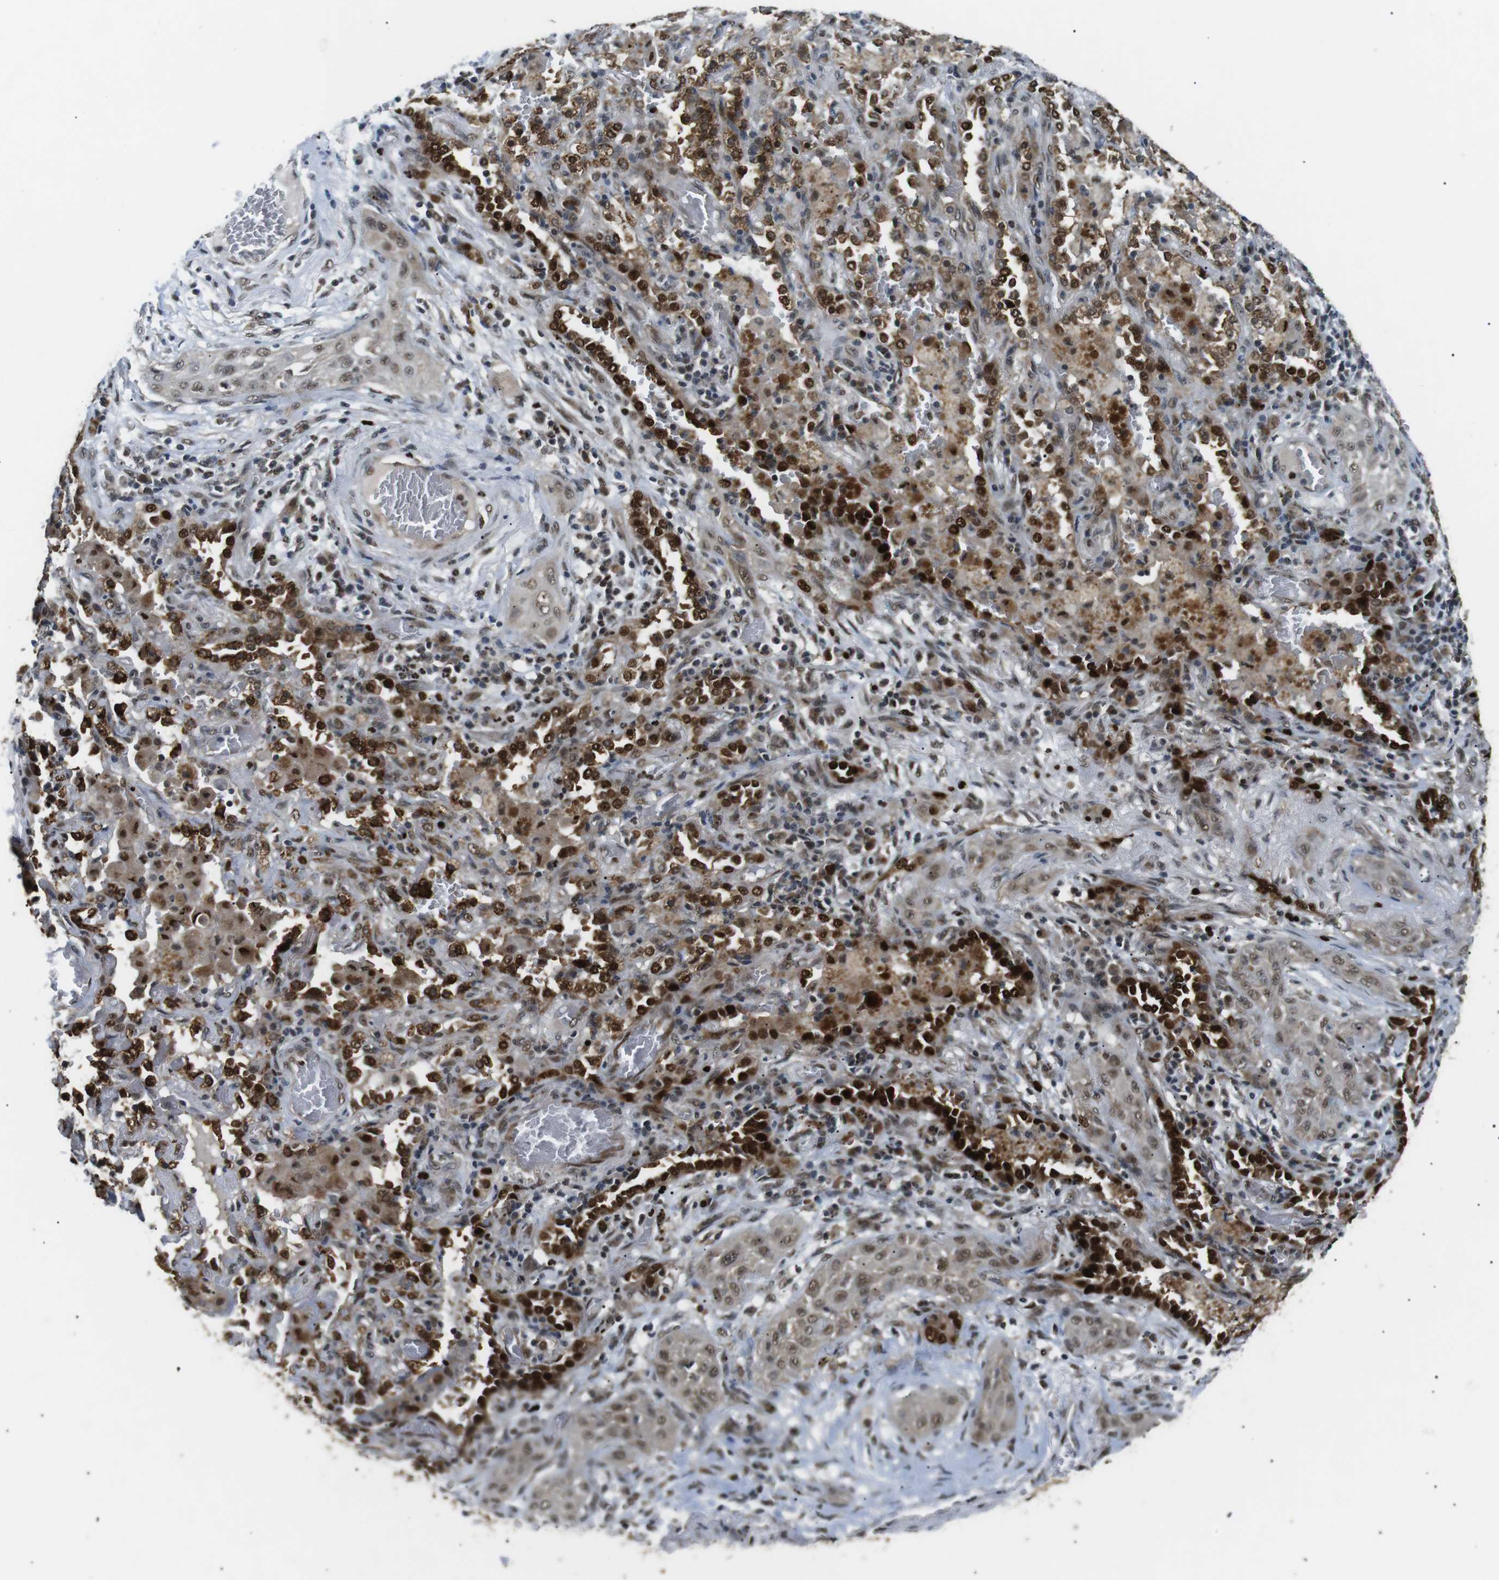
{"staining": {"intensity": "strong", "quantity": ">75%", "location": "cytoplasmic/membranous,nuclear"}, "tissue": "lung cancer", "cell_type": "Tumor cells", "image_type": "cancer", "snomed": [{"axis": "morphology", "description": "Squamous cell carcinoma, NOS"}, {"axis": "topography", "description": "Lung"}], "caption": "A high-resolution histopathology image shows IHC staining of lung cancer (squamous cell carcinoma), which demonstrates strong cytoplasmic/membranous and nuclear positivity in approximately >75% of tumor cells.", "gene": "ORAI3", "patient": {"sex": "female", "age": 47}}